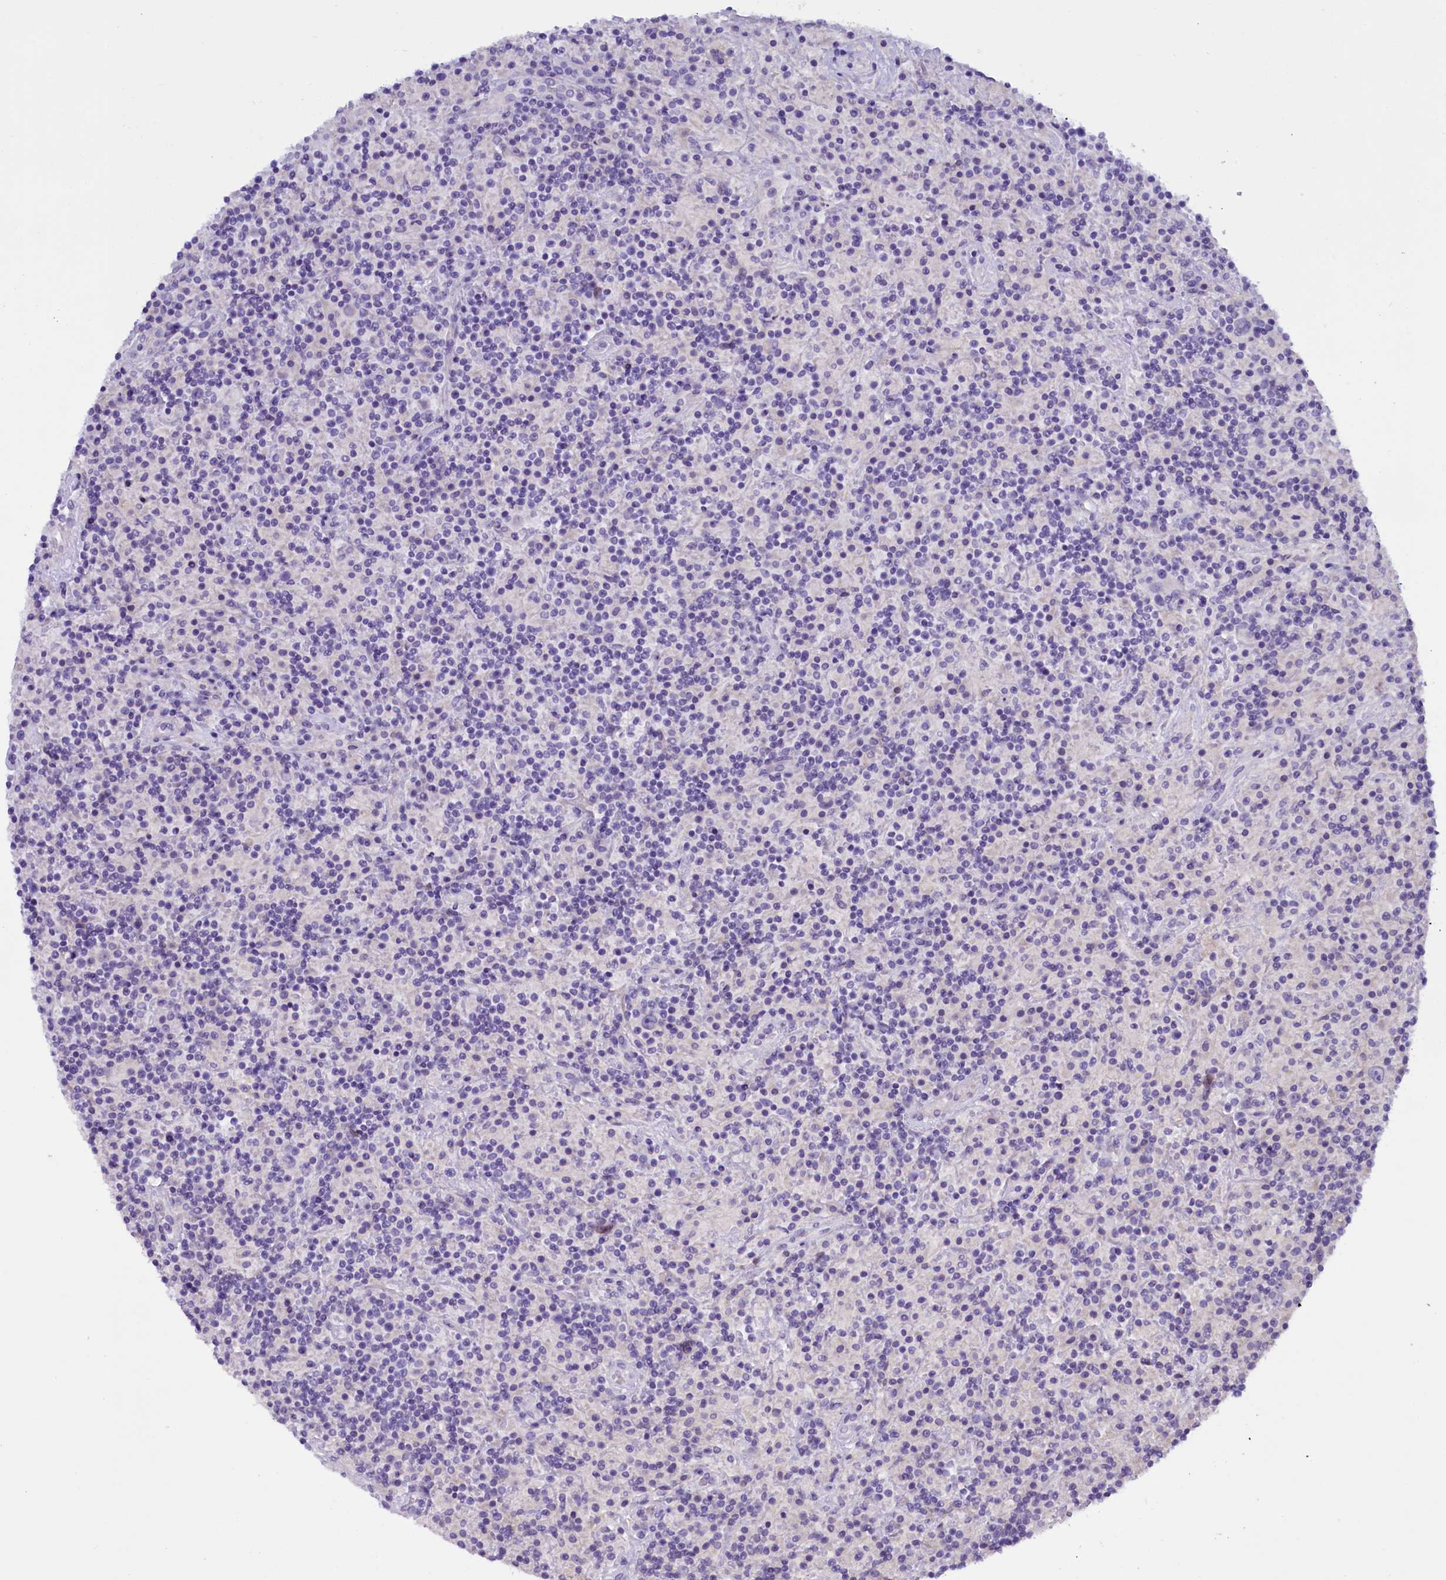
{"staining": {"intensity": "negative", "quantity": "none", "location": "none"}, "tissue": "lymphoma", "cell_type": "Tumor cells", "image_type": "cancer", "snomed": [{"axis": "morphology", "description": "Hodgkin's disease, NOS"}, {"axis": "topography", "description": "Lymph node"}], "caption": "Tumor cells are negative for brown protein staining in Hodgkin's disease.", "gene": "RTTN", "patient": {"sex": "male", "age": 70}}